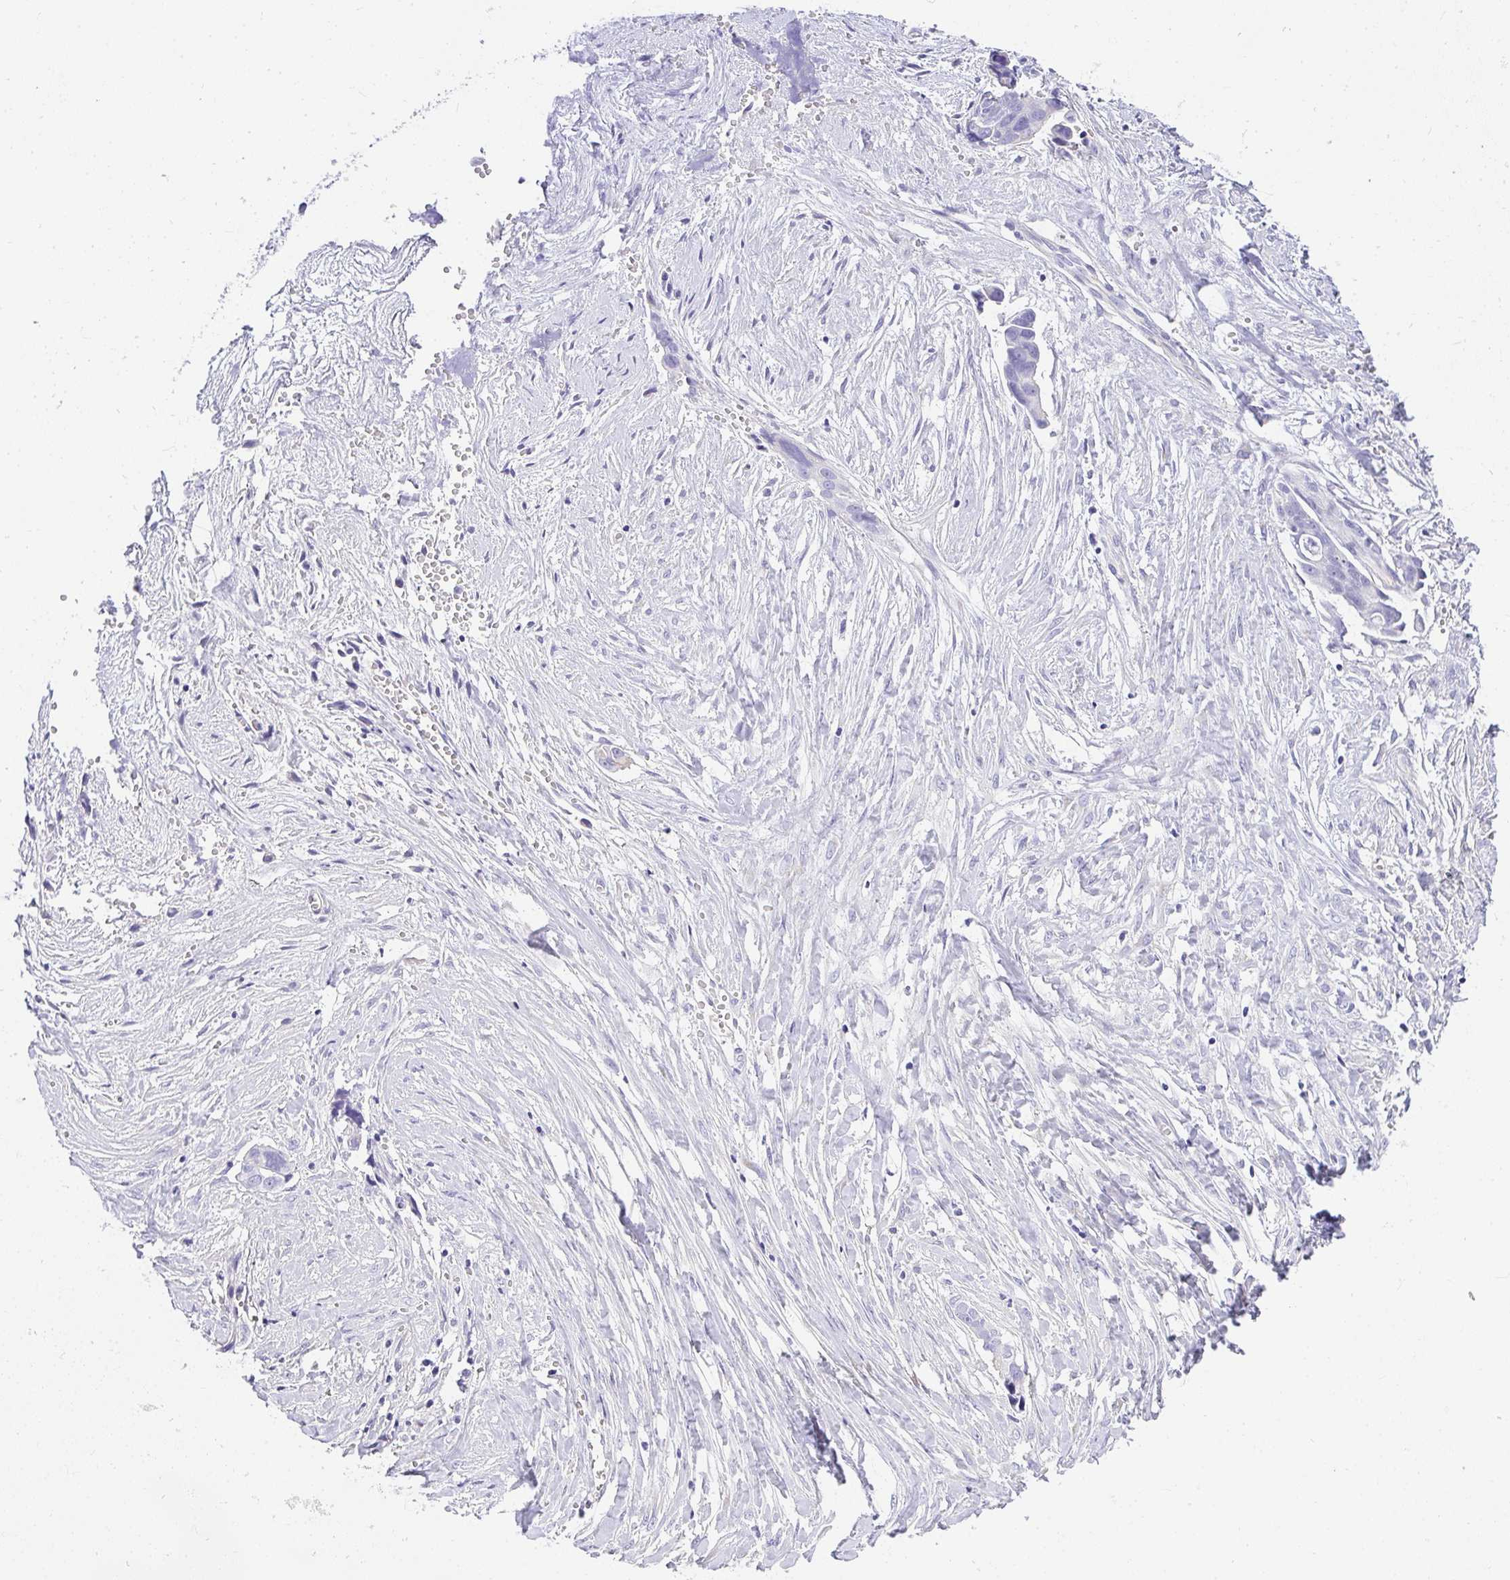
{"staining": {"intensity": "negative", "quantity": "none", "location": "none"}, "tissue": "ovarian cancer", "cell_type": "Tumor cells", "image_type": "cancer", "snomed": [{"axis": "morphology", "description": "Cystadenocarcinoma, serous, NOS"}, {"axis": "topography", "description": "Ovary"}], "caption": "Tumor cells show no significant positivity in serous cystadenocarcinoma (ovarian).", "gene": "PLPPR3", "patient": {"sex": "female", "age": 59}}